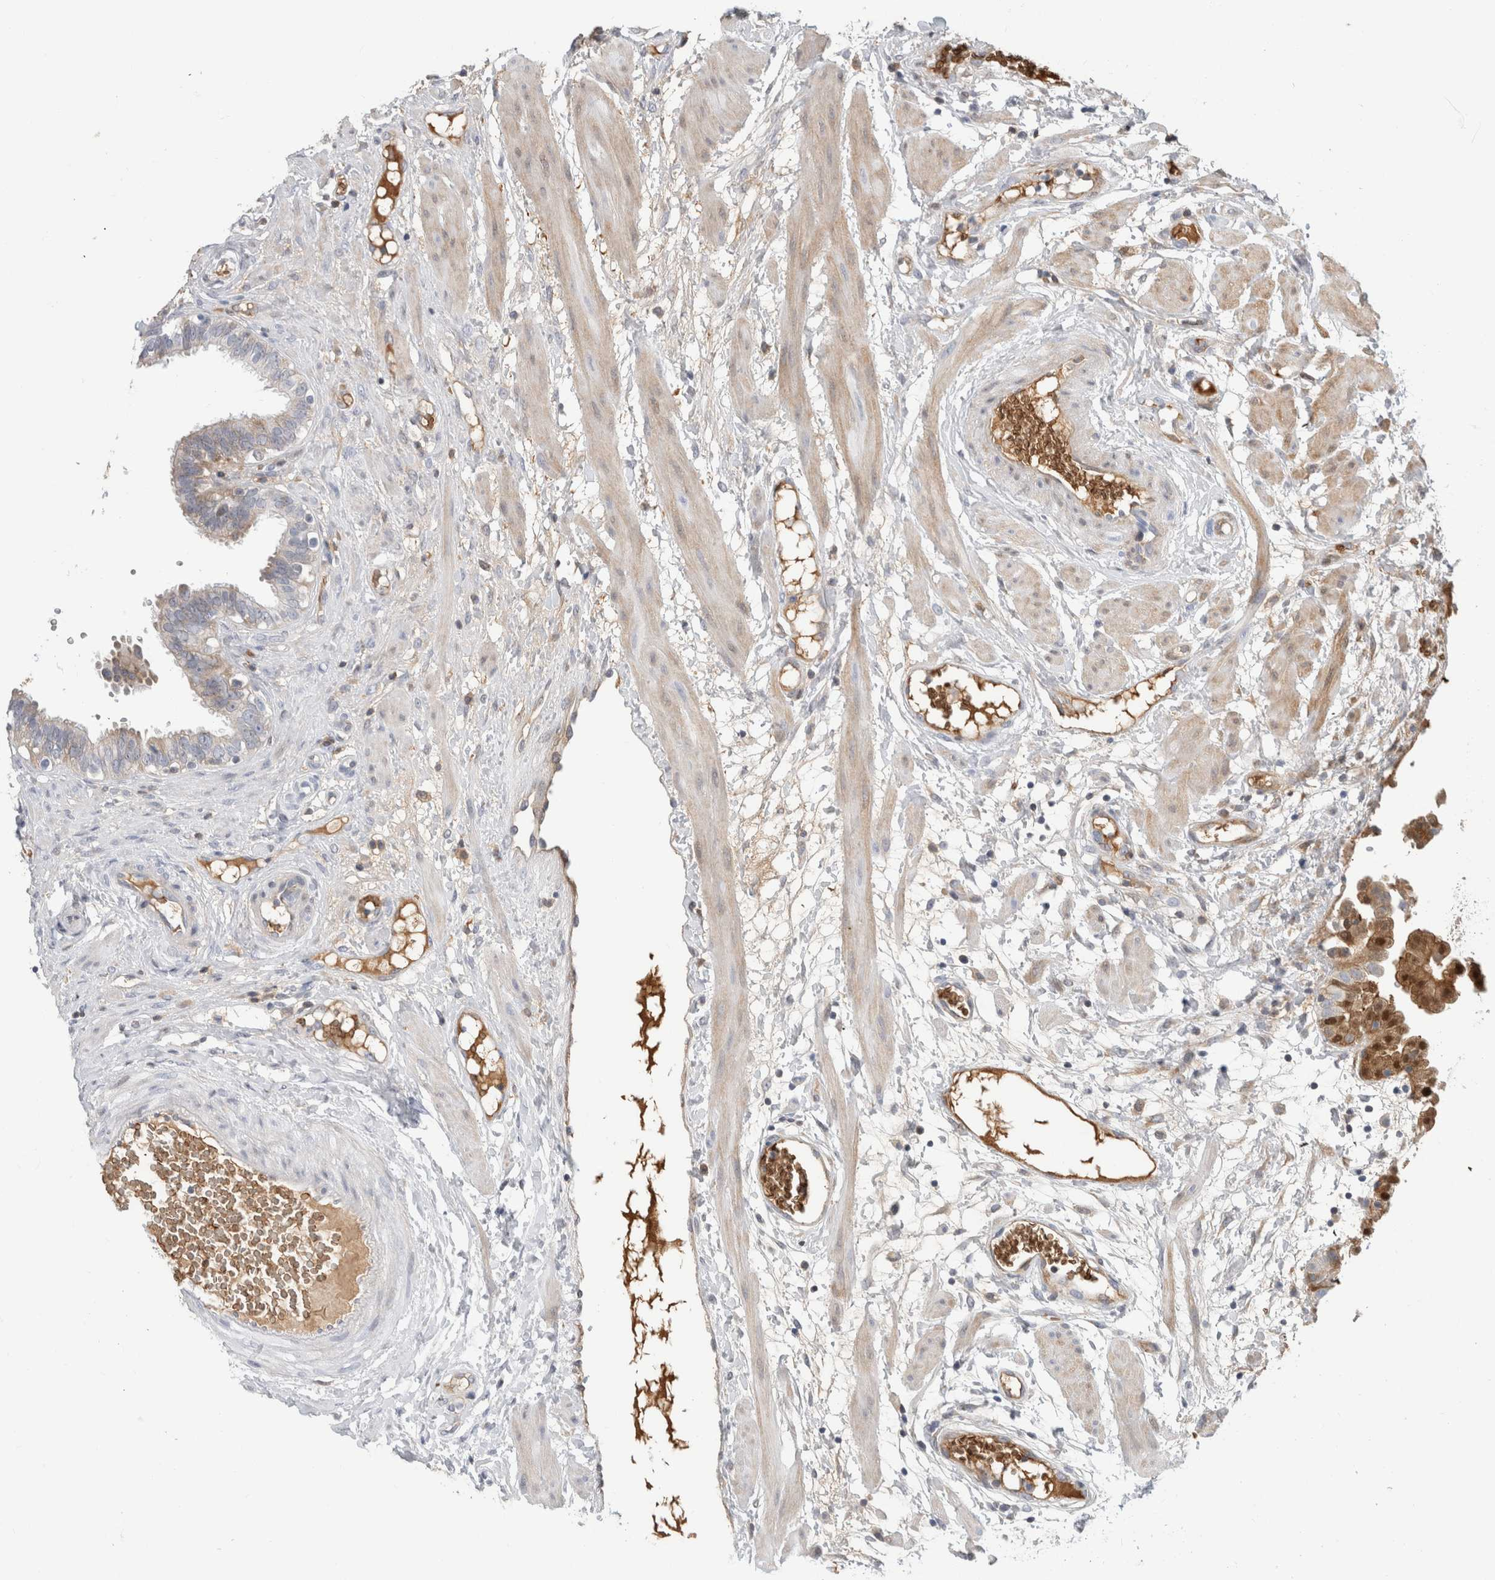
{"staining": {"intensity": "negative", "quantity": "none", "location": "none"}, "tissue": "fallopian tube", "cell_type": "Glandular cells", "image_type": "normal", "snomed": [{"axis": "morphology", "description": "Normal tissue, NOS"}, {"axis": "topography", "description": "Fallopian tube"}, {"axis": "topography", "description": "Placenta"}], "caption": "IHC image of normal fallopian tube: fallopian tube stained with DAB (3,3'-diaminobenzidine) exhibits no significant protein positivity in glandular cells.", "gene": "CA1", "patient": {"sex": "female", "age": 32}}